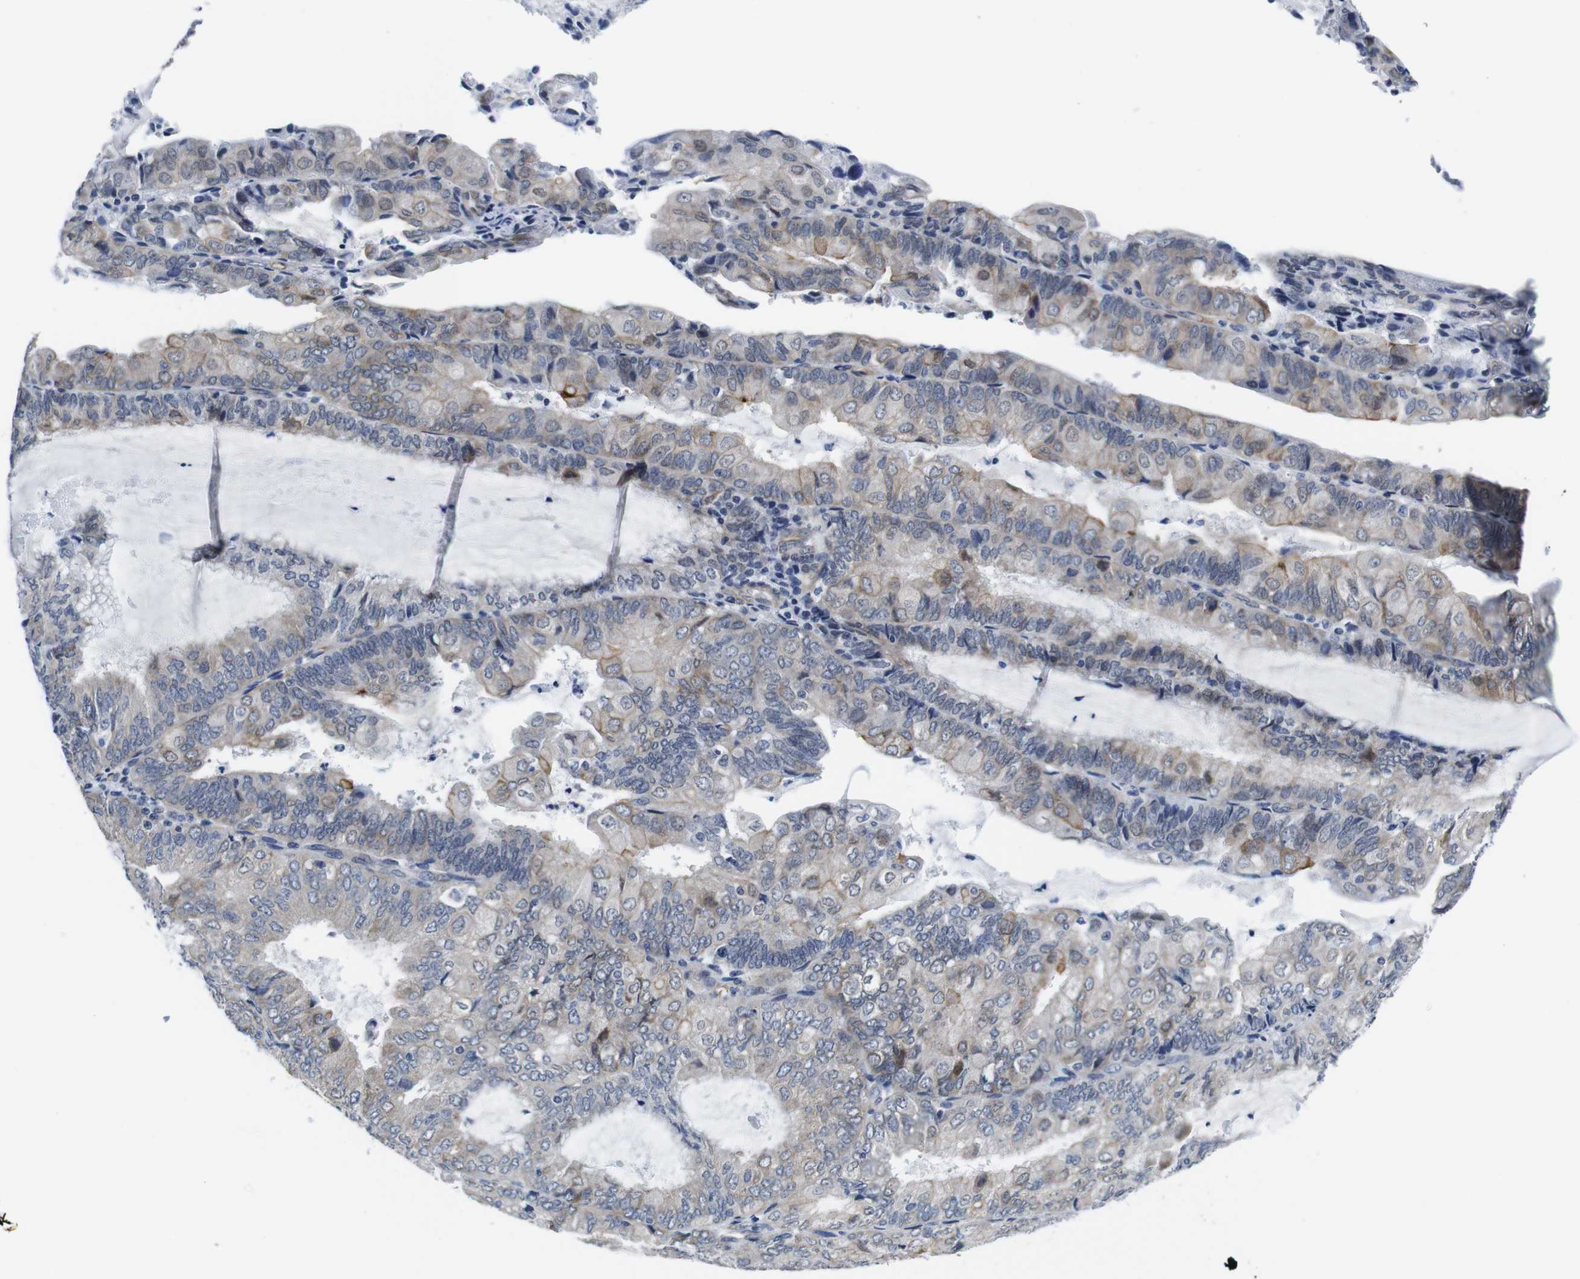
{"staining": {"intensity": "weak", "quantity": ">75%", "location": "cytoplasmic/membranous"}, "tissue": "endometrial cancer", "cell_type": "Tumor cells", "image_type": "cancer", "snomed": [{"axis": "morphology", "description": "Adenocarcinoma, NOS"}, {"axis": "topography", "description": "Endometrium"}], "caption": "Endometrial adenocarcinoma was stained to show a protein in brown. There is low levels of weak cytoplasmic/membranous expression in approximately >75% of tumor cells.", "gene": "SOCS3", "patient": {"sex": "female", "age": 81}}